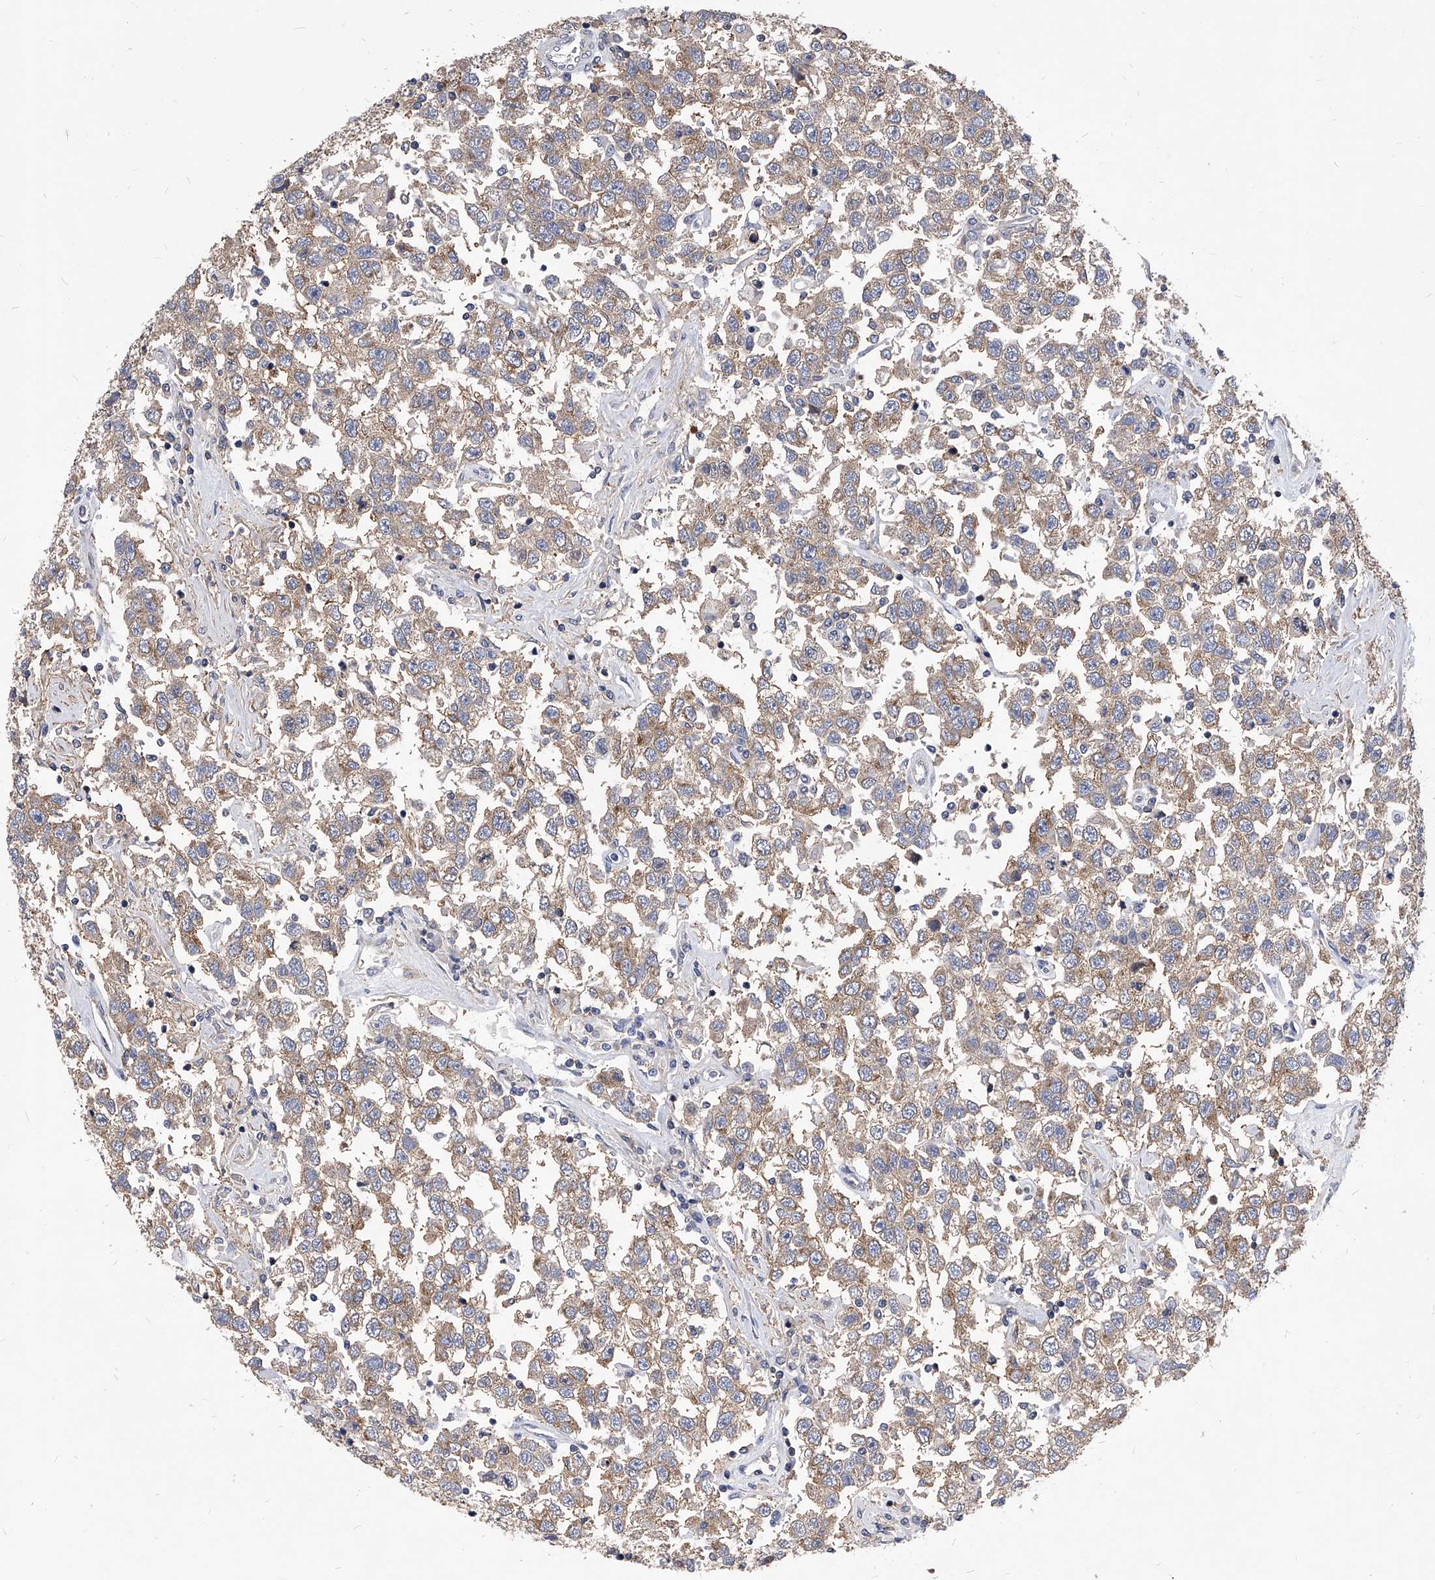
{"staining": {"intensity": "weak", "quantity": ">75%", "location": "cytoplasmic/membranous"}, "tissue": "testis cancer", "cell_type": "Tumor cells", "image_type": "cancer", "snomed": [{"axis": "morphology", "description": "Seminoma, NOS"}, {"axis": "topography", "description": "Testis"}], "caption": "Immunohistochemistry (IHC) staining of testis cancer, which demonstrates low levels of weak cytoplasmic/membranous positivity in approximately >75% of tumor cells indicating weak cytoplasmic/membranous protein staining. The staining was performed using DAB (3,3'-diaminobenzidine) (brown) for protein detection and nuclei were counterstained in hematoxylin (blue).", "gene": "ATG5", "patient": {"sex": "male", "age": 41}}